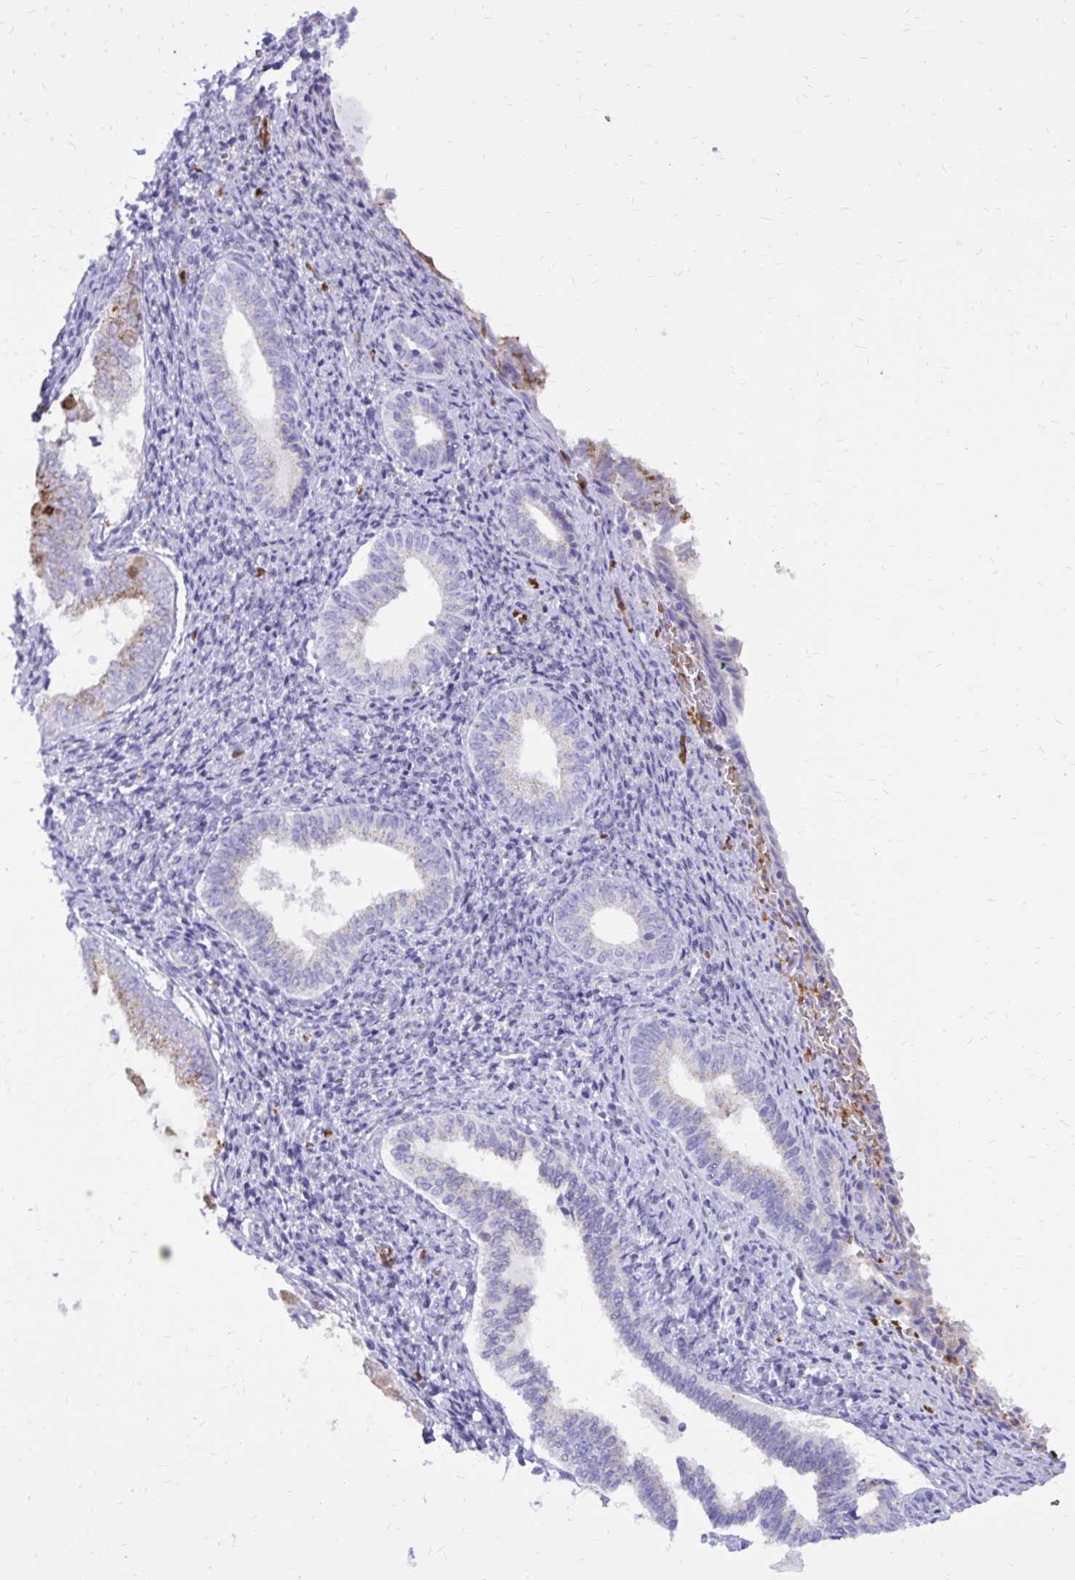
{"staining": {"intensity": "negative", "quantity": "none", "location": "none"}, "tissue": "endometrium", "cell_type": "Cells in endometrial stroma", "image_type": "normal", "snomed": [{"axis": "morphology", "description": "Normal tissue, NOS"}, {"axis": "topography", "description": "Endometrium"}], "caption": "There is no significant expression in cells in endometrial stroma of endometrium. (DAB (3,3'-diaminobenzidine) IHC with hematoxylin counter stain).", "gene": "CAT", "patient": {"sex": "female", "age": 50}}